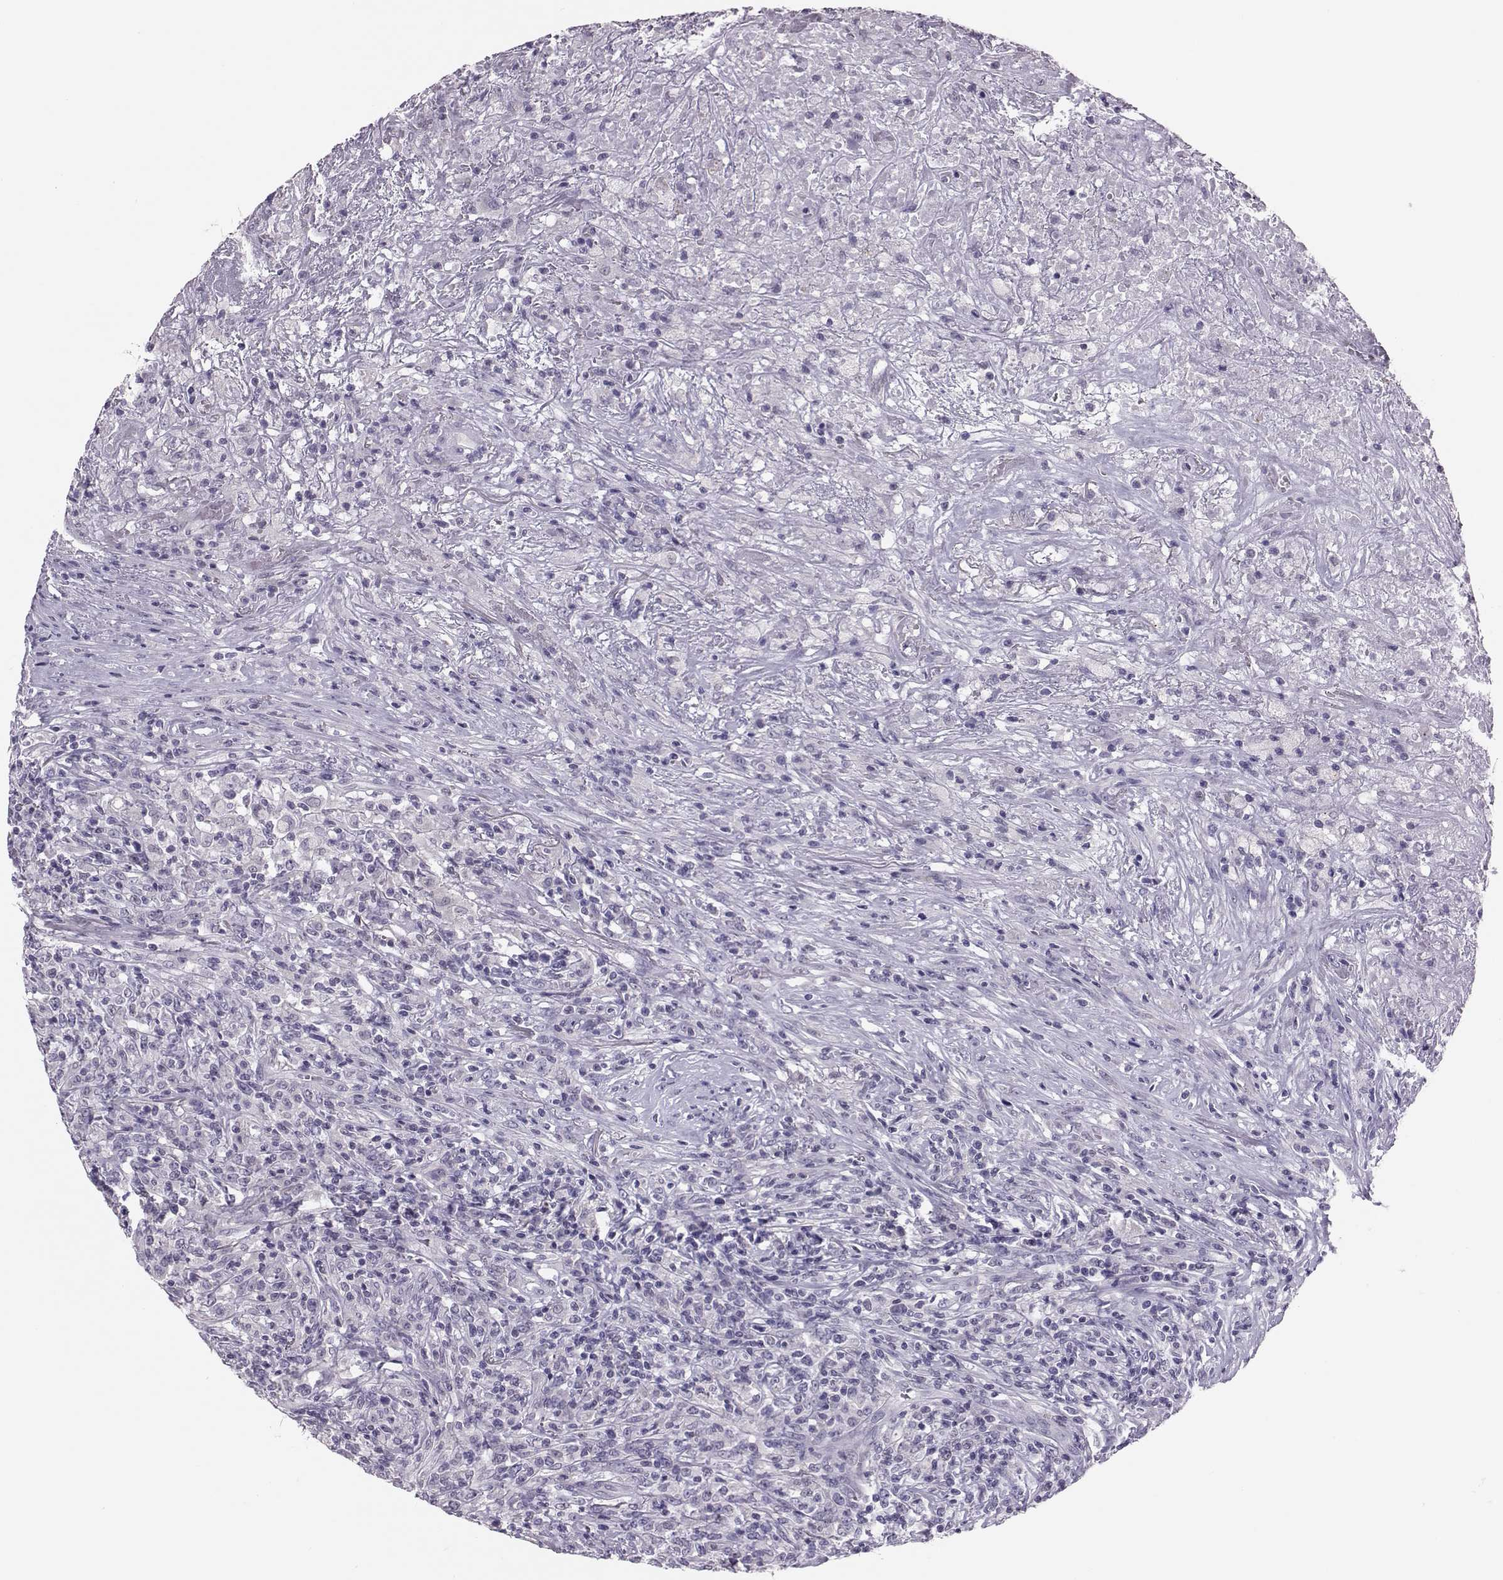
{"staining": {"intensity": "negative", "quantity": "none", "location": "none"}, "tissue": "lymphoma", "cell_type": "Tumor cells", "image_type": "cancer", "snomed": [{"axis": "morphology", "description": "Malignant lymphoma, non-Hodgkin's type, High grade"}, {"axis": "topography", "description": "Lung"}], "caption": "Lymphoma stained for a protein using IHC displays no staining tumor cells.", "gene": "DNAAF1", "patient": {"sex": "male", "age": 79}}